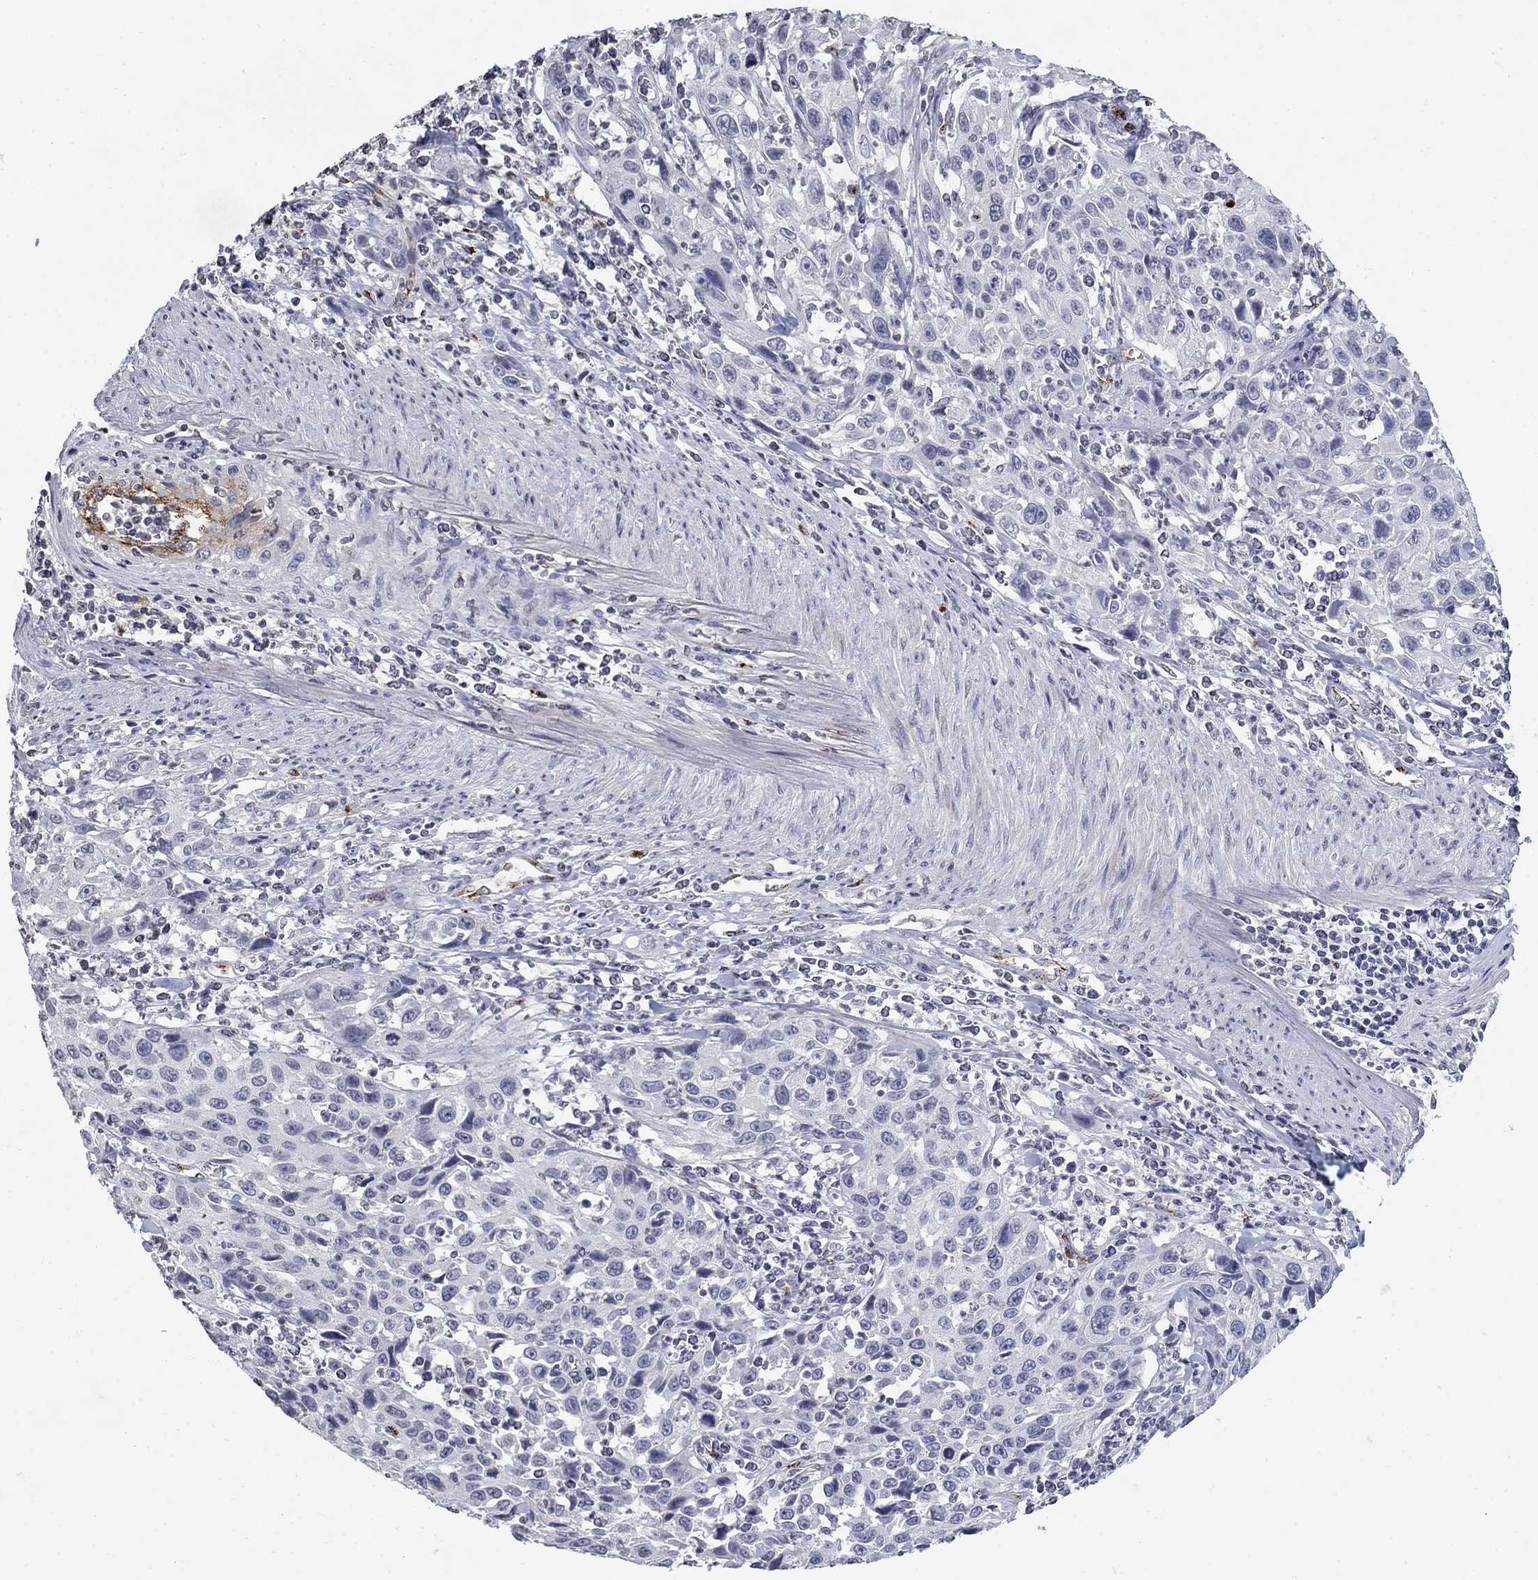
{"staining": {"intensity": "negative", "quantity": "none", "location": "none"}, "tissue": "cervical cancer", "cell_type": "Tumor cells", "image_type": "cancer", "snomed": [{"axis": "morphology", "description": "Squamous cell carcinoma, NOS"}, {"axis": "topography", "description": "Cervix"}], "caption": "Tumor cells show no significant expression in squamous cell carcinoma (cervical). Brightfield microscopy of immunohistochemistry (IHC) stained with DAB (brown) and hematoxylin (blue), captured at high magnification.", "gene": "TINAG", "patient": {"sex": "female", "age": 26}}